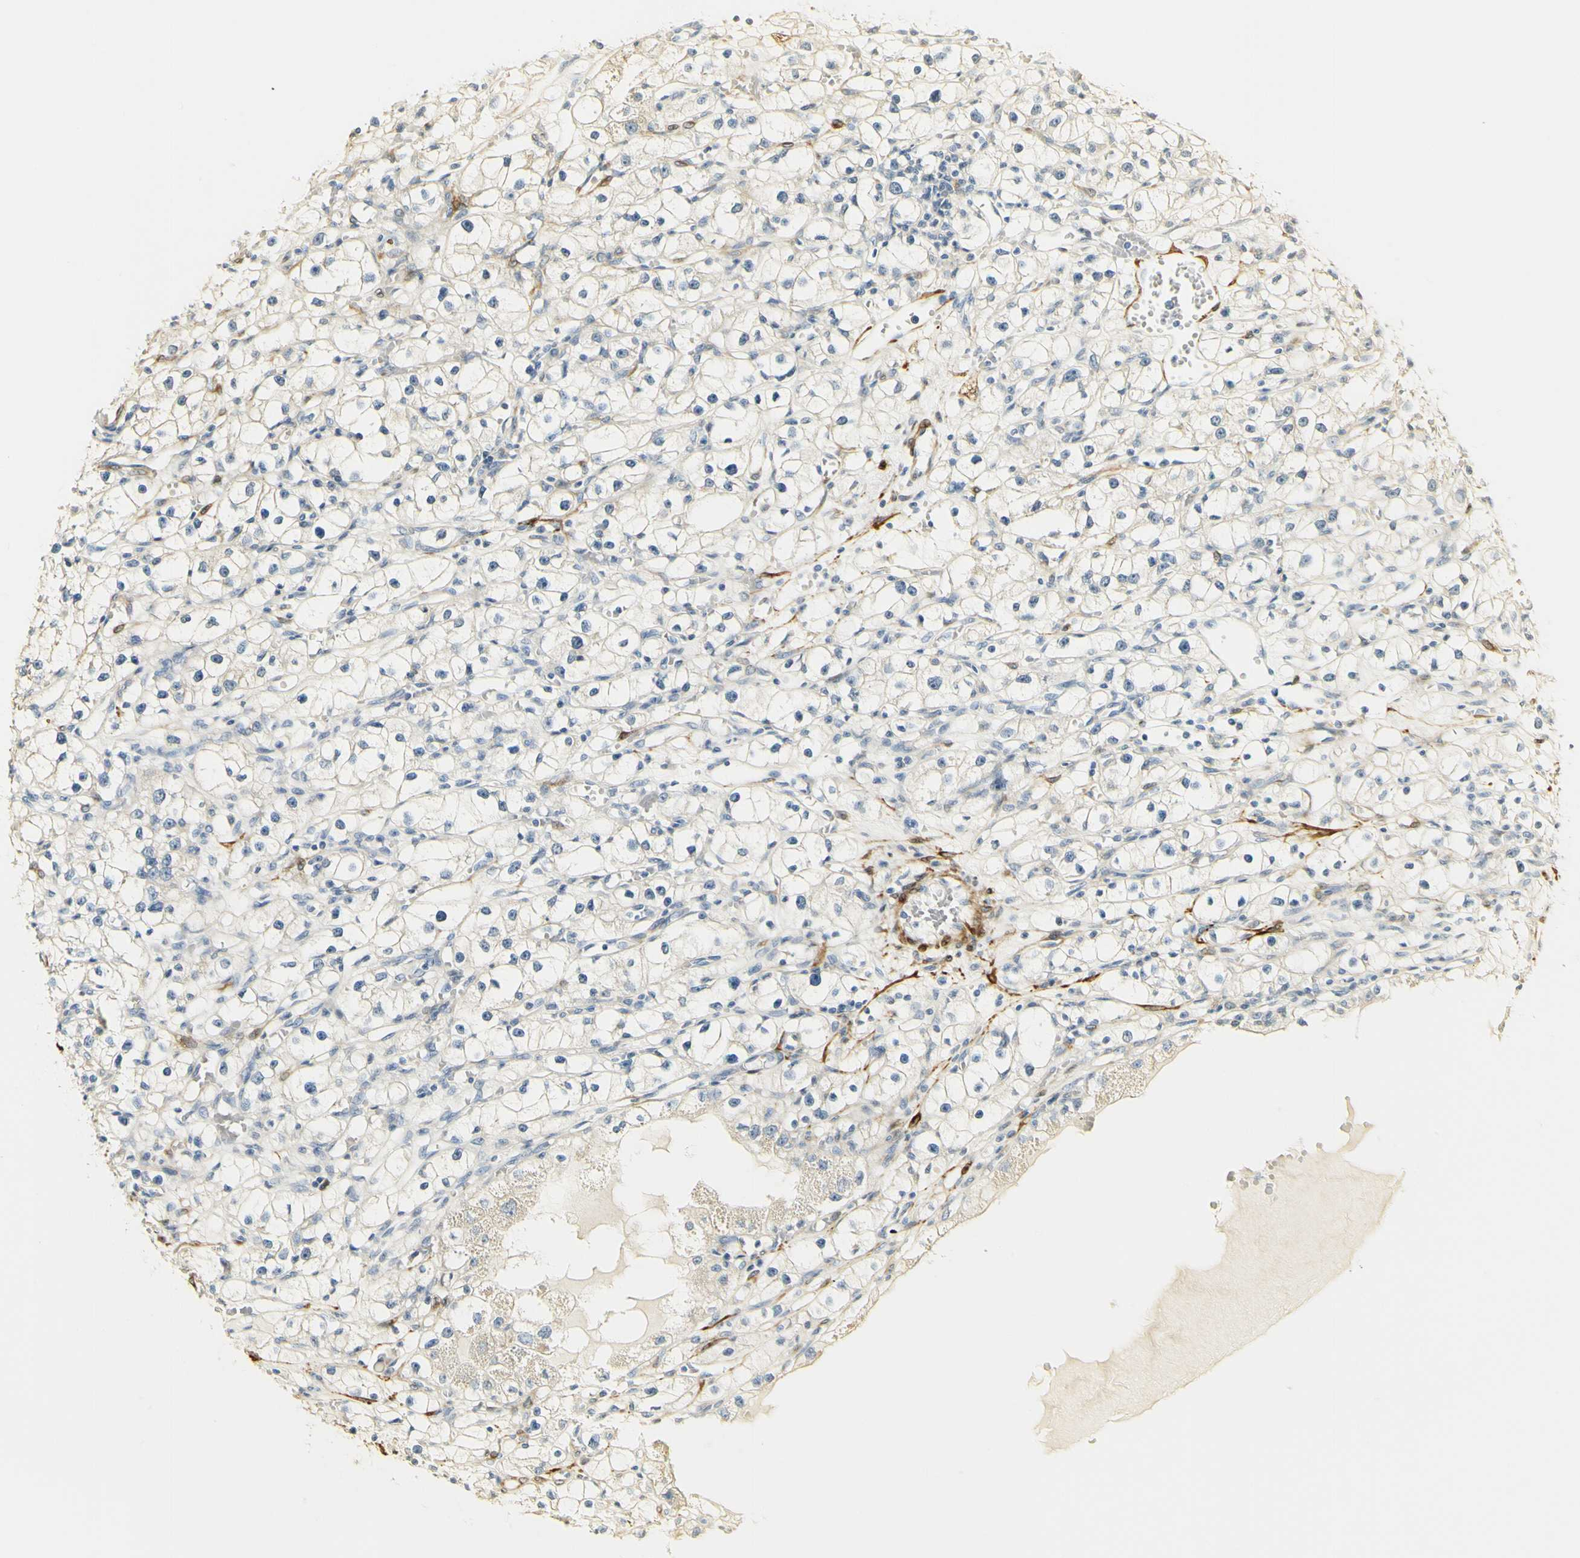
{"staining": {"intensity": "weak", "quantity": "<25%", "location": "cytoplasmic/membranous"}, "tissue": "renal cancer", "cell_type": "Tumor cells", "image_type": "cancer", "snomed": [{"axis": "morphology", "description": "Adenocarcinoma, NOS"}, {"axis": "topography", "description": "Kidney"}], "caption": "A histopathology image of human renal cancer (adenocarcinoma) is negative for staining in tumor cells. (Immunohistochemistry, brightfield microscopy, high magnification).", "gene": "FMO3", "patient": {"sex": "male", "age": 56}}